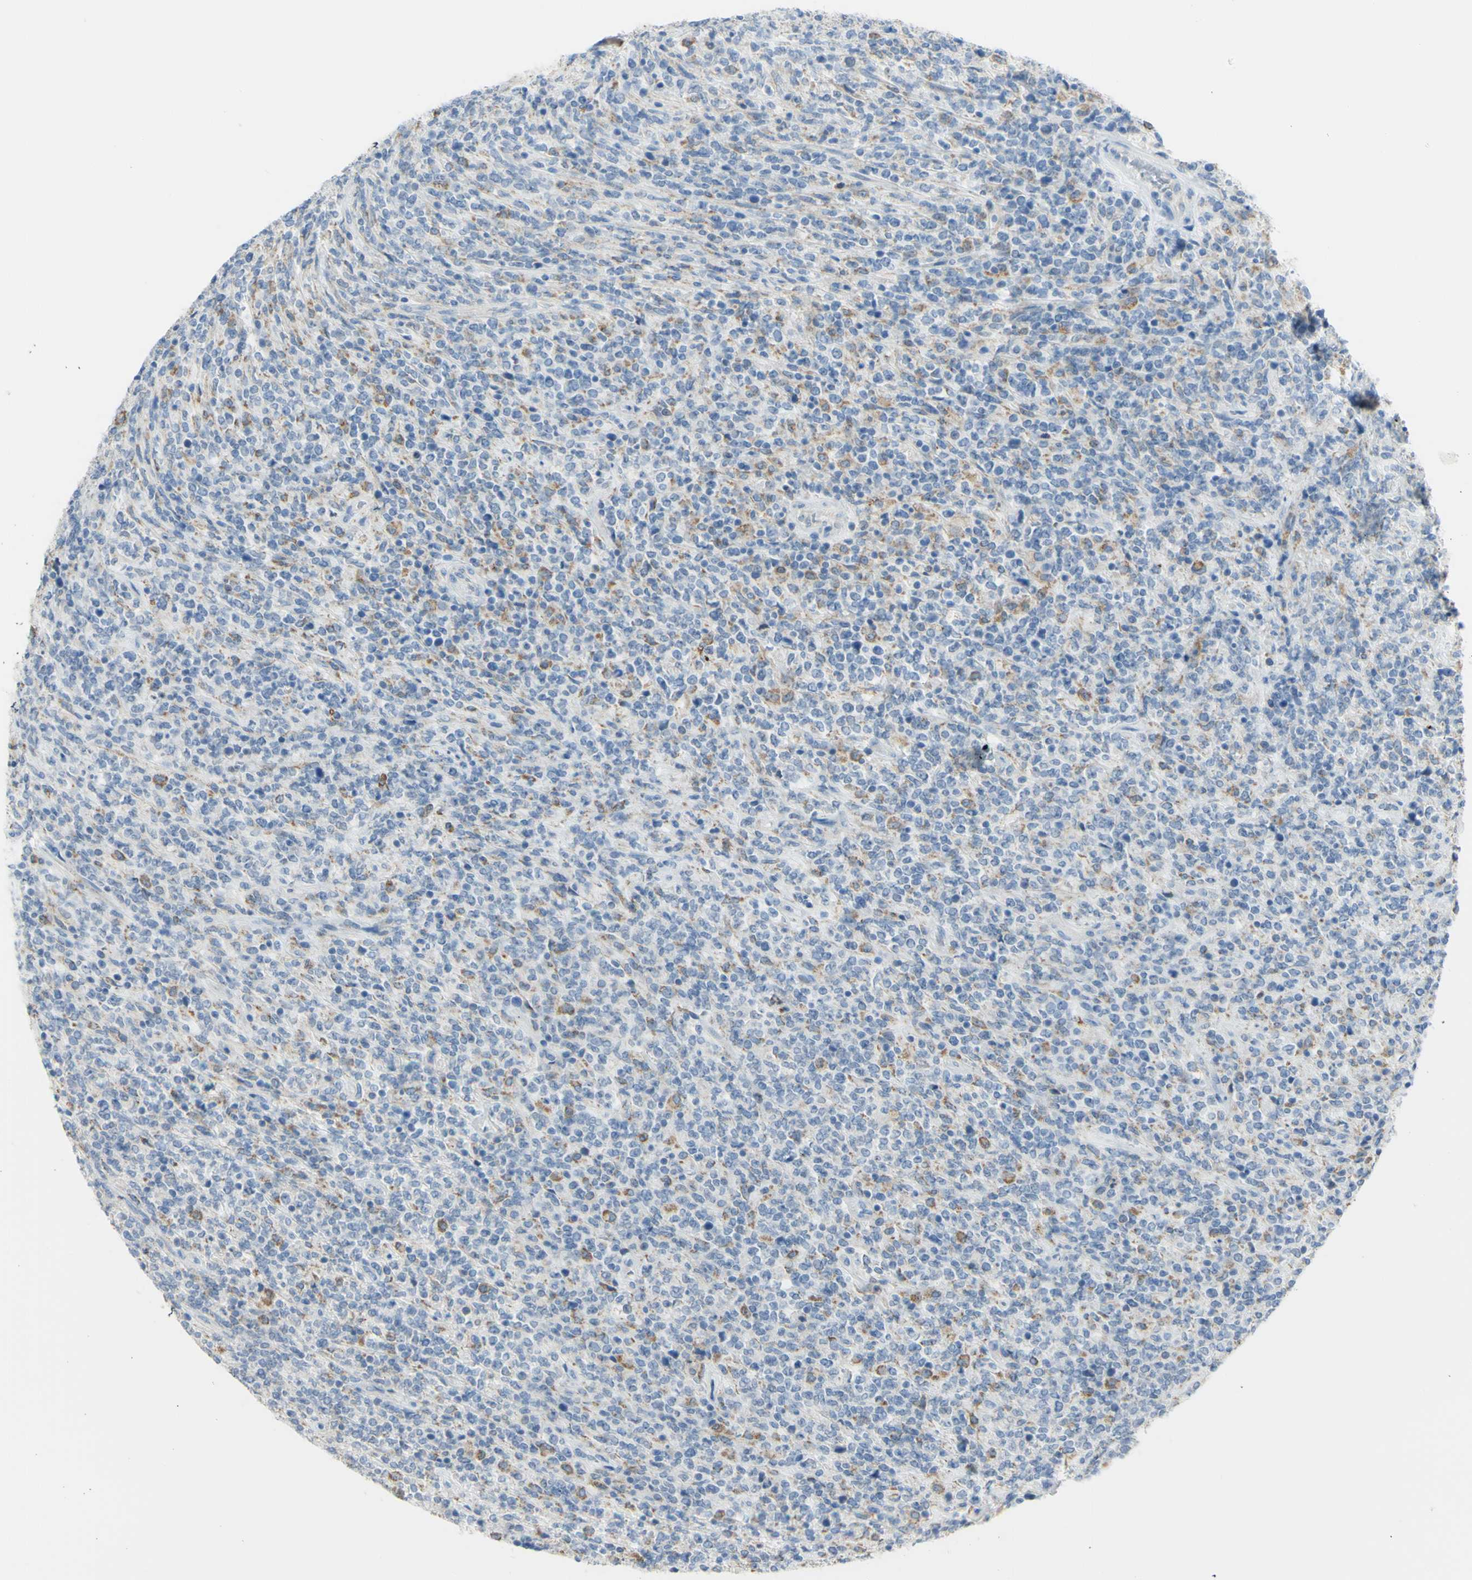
{"staining": {"intensity": "weak", "quantity": "<25%", "location": "cytoplasmic/membranous"}, "tissue": "lymphoma", "cell_type": "Tumor cells", "image_type": "cancer", "snomed": [{"axis": "morphology", "description": "Malignant lymphoma, non-Hodgkin's type, High grade"}, {"axis": "topography", "description": "Soft tissue"}], "caption": "A micrograph of human malignant lymphoma, non-Hodgkin's type (high-grade) is negative for staining in tumor cells.", "gene": "TSPAN1", "patient": {"sex": "male", "age": 18}}